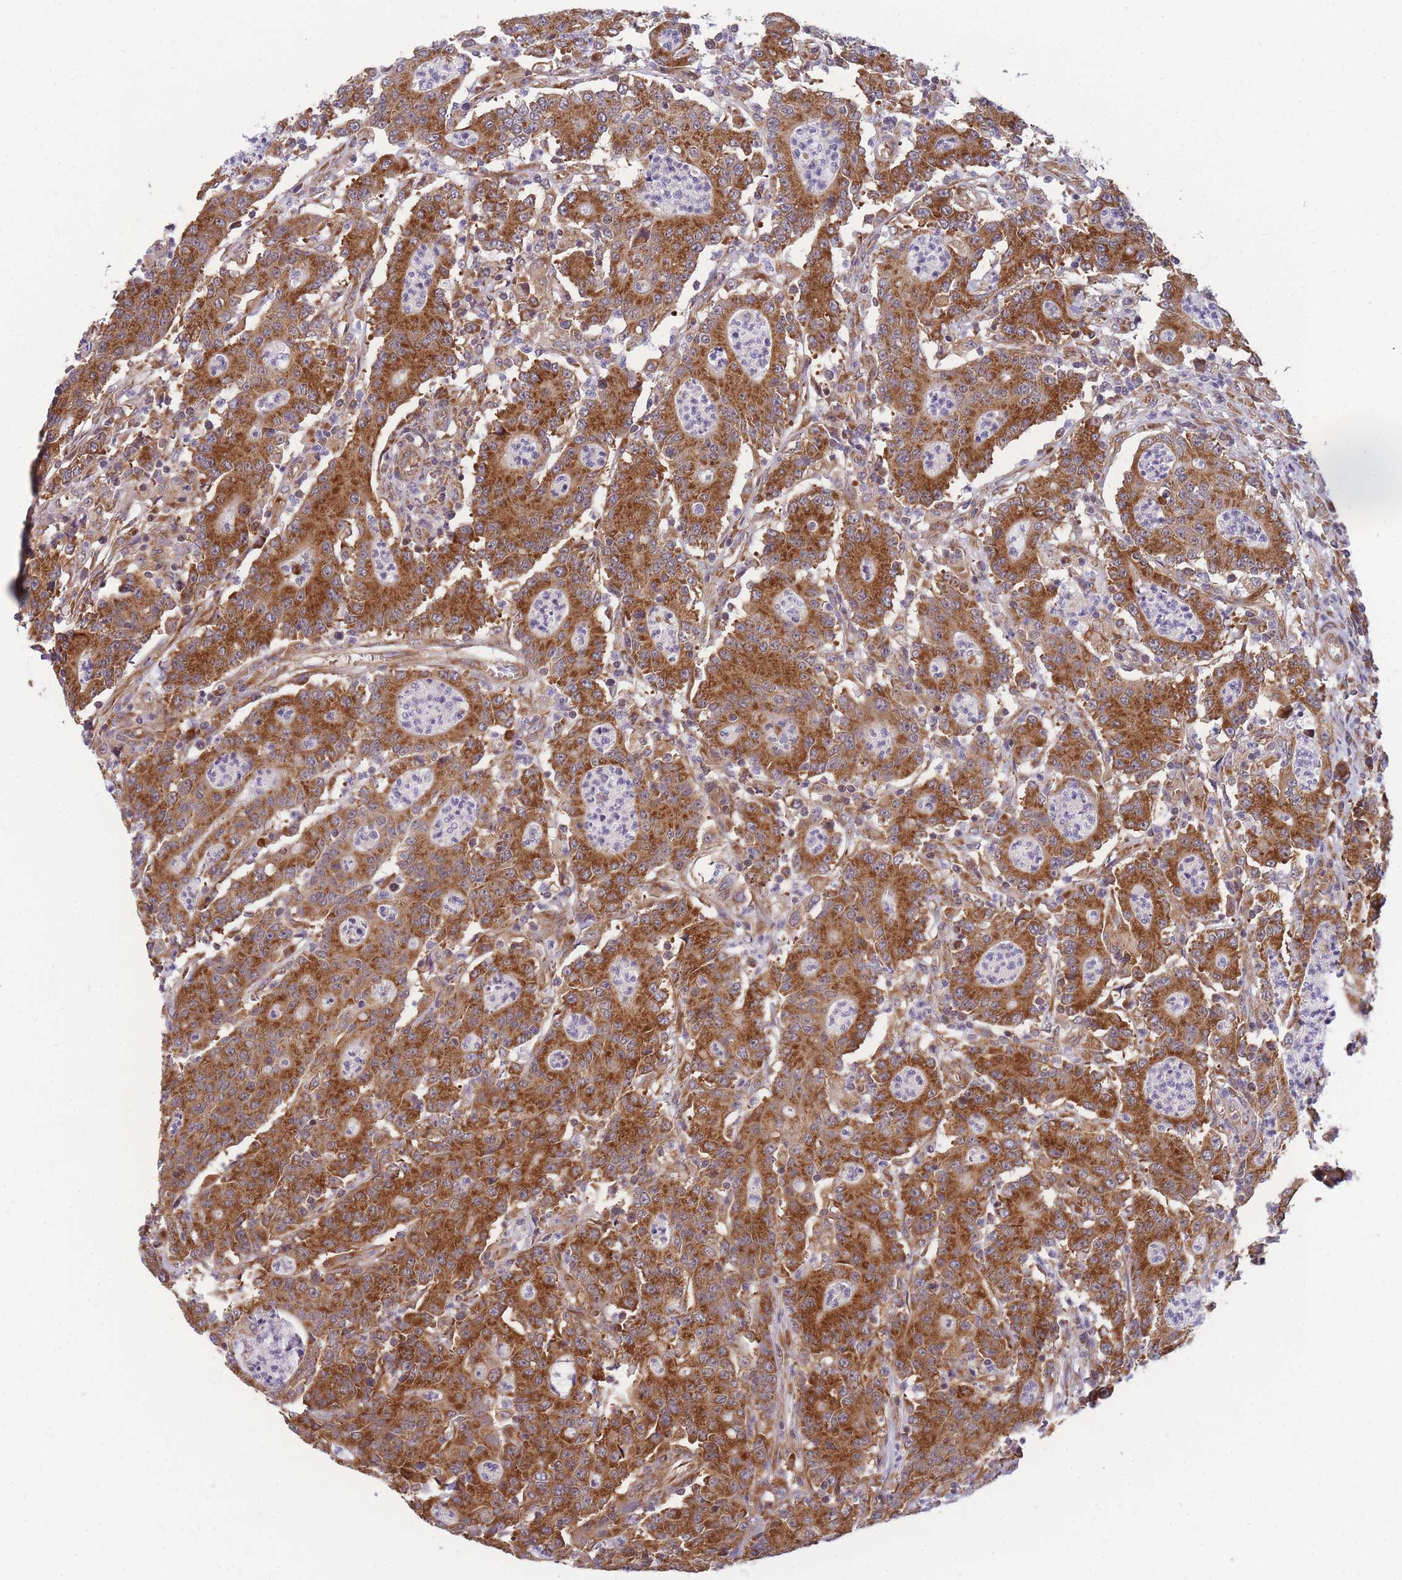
{"staining": {"intensity": "strong", "quantity": ">75%", "location": "cytoplasmic/membranous"}, "tissue": "colorectal cancer", "cell_type": "Tumor cells", "image_type": "cancer", "snomed": [{"axis": "morphology", "description": "Adenocarcinoma, NOS"}, {"axis": "topography", "description": "Colon"}], "caption": "Adenocarcinoma (colorectal) stained for a protein shows strong cytoplasmic/membranous positivity in tumor cells.", "gene": "MRPL23", "patient": {"sex": "male", "age": 83}}